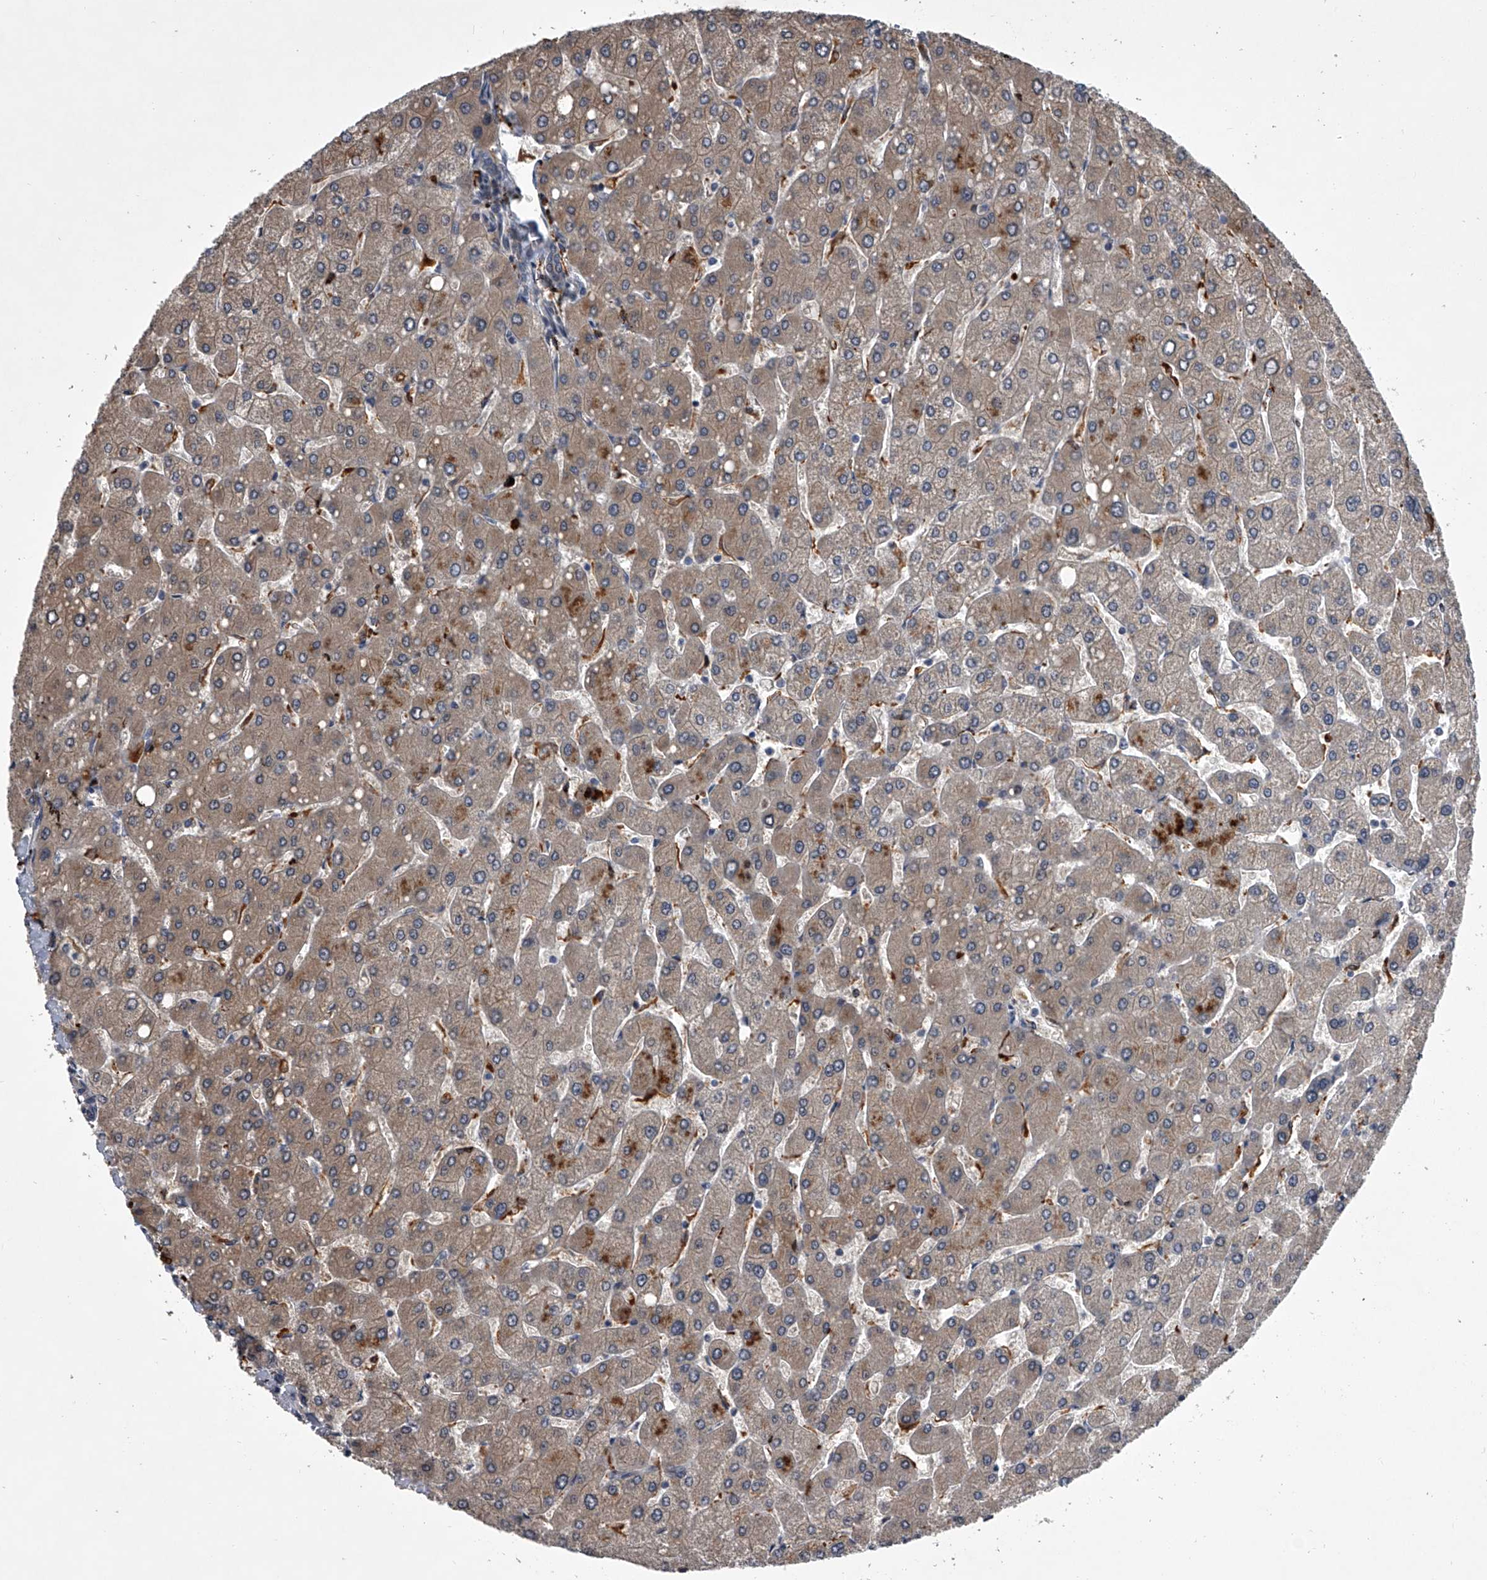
{"staining": {"intensity": "negative", "quantity": "none", "location": "none"}, "tissue": "liver", "cell_type": "Cholangiocytes", "image_type": "normal", "snomed": [{"axis": "morphology", "description": "Normal tissue, NOS"}, {"axis": "topography", "description": "Liver"}], "caption": "Immunohistochemistry (IHC) histopathology image of unremarkable human liver stained for a protein (brown), which exhibits no staining in cholangiocytes. (Immunohistochemistry (IHC), brightfield microscopy, high magnification).", "gene": "TRIM8", "patient": {"sex": "male", "age": 55}}